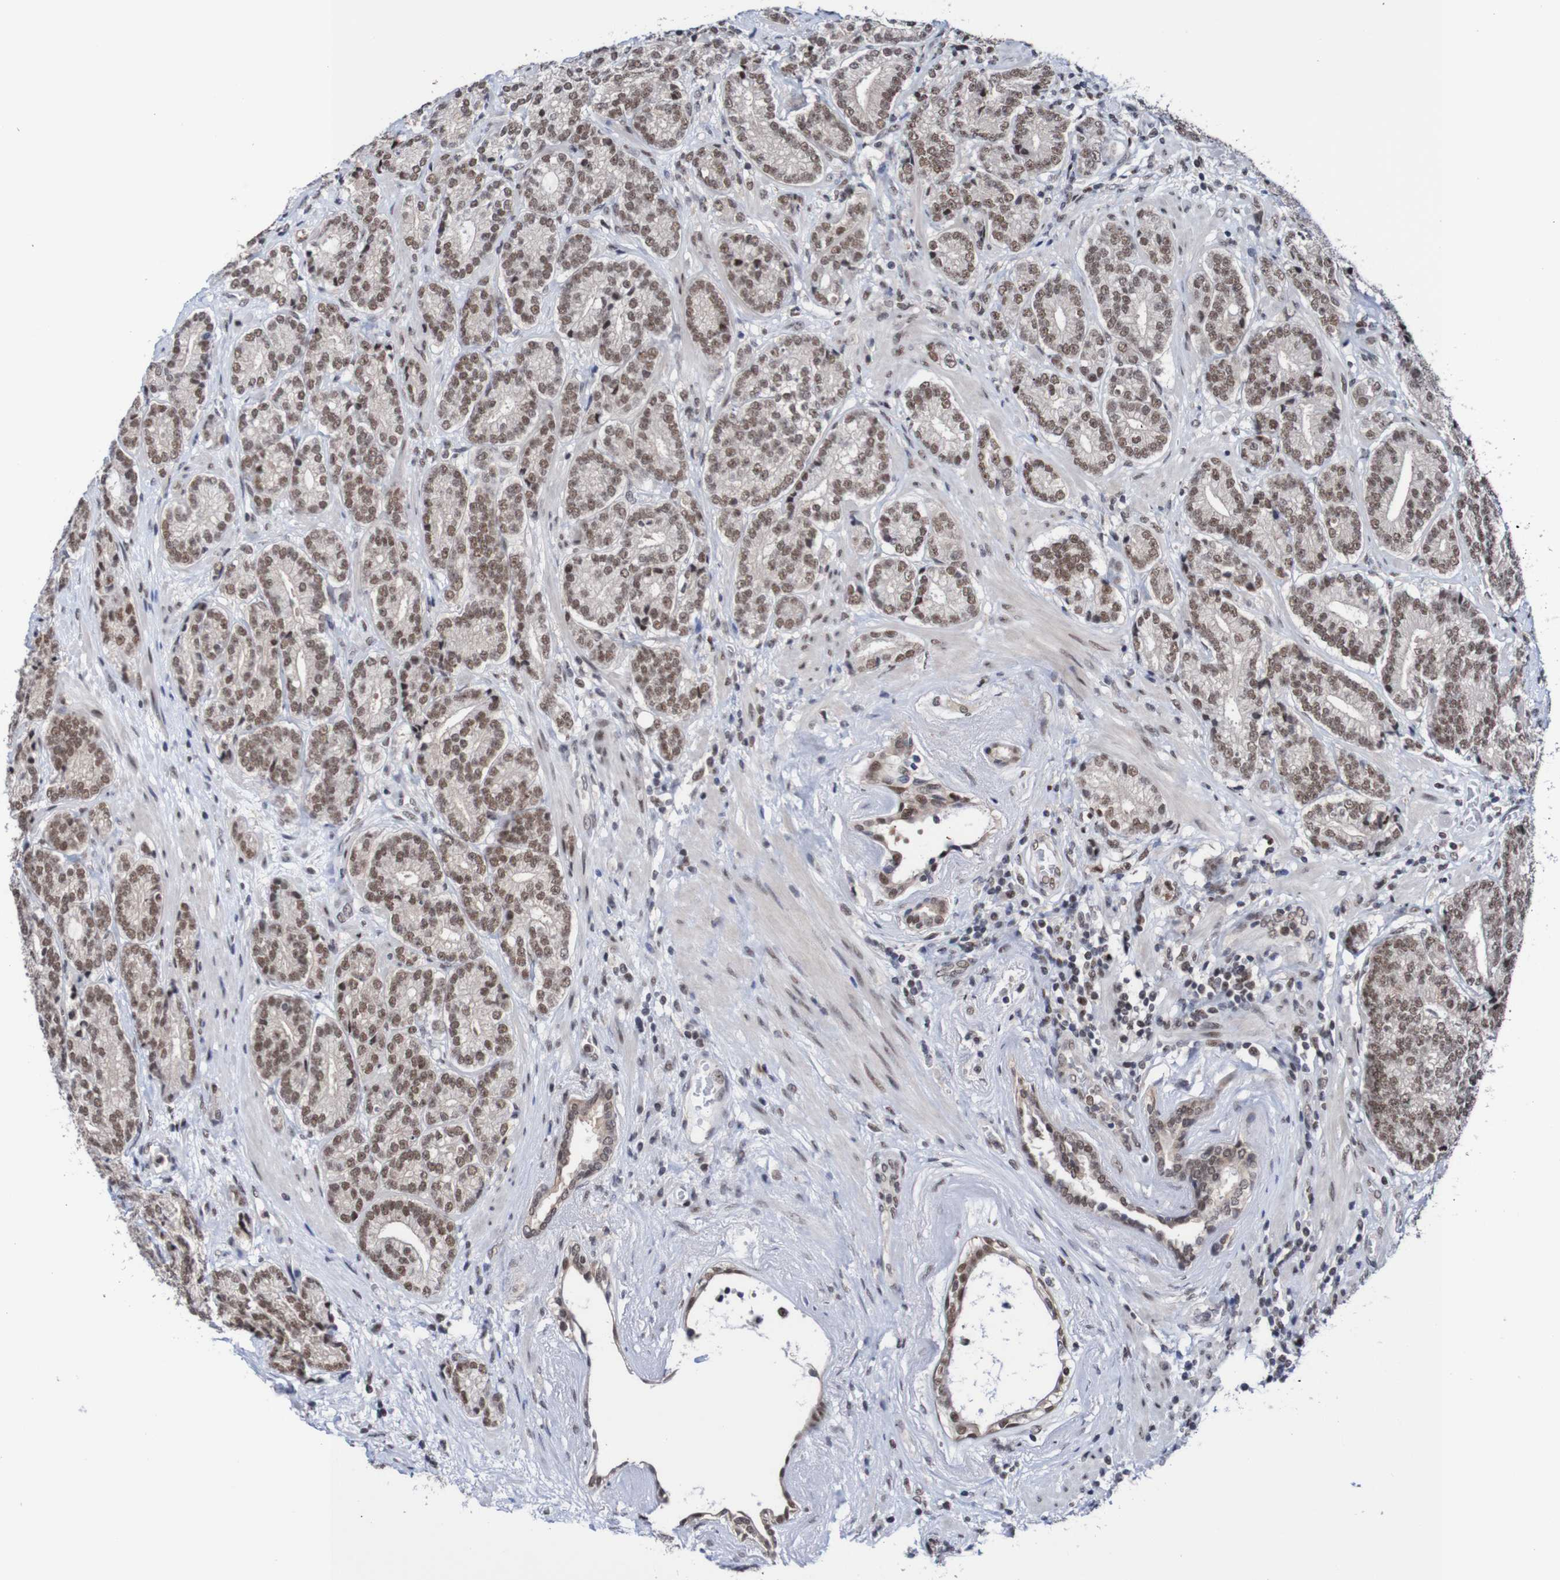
{"staining": {"intensity": "weak", "quantity": ">75%", "location": "nuclear"}, "tissue": "prostate cancer", "cell_type": "Tumor cells", "image_type": "cancer", "snomed": [{"axis": "morphology", "description": "Adenocarcinoma, High grade"}, {"axis": "topography", "description": "Prostate"}], "caption": "Tumor cells show low levels of weak nuclear staining in approximately >75% of cells in human prostate cancer (high-grade adenocarcinoma).", "gene": "CDC5L", "patient": {"sex": "male", "age": 61}}